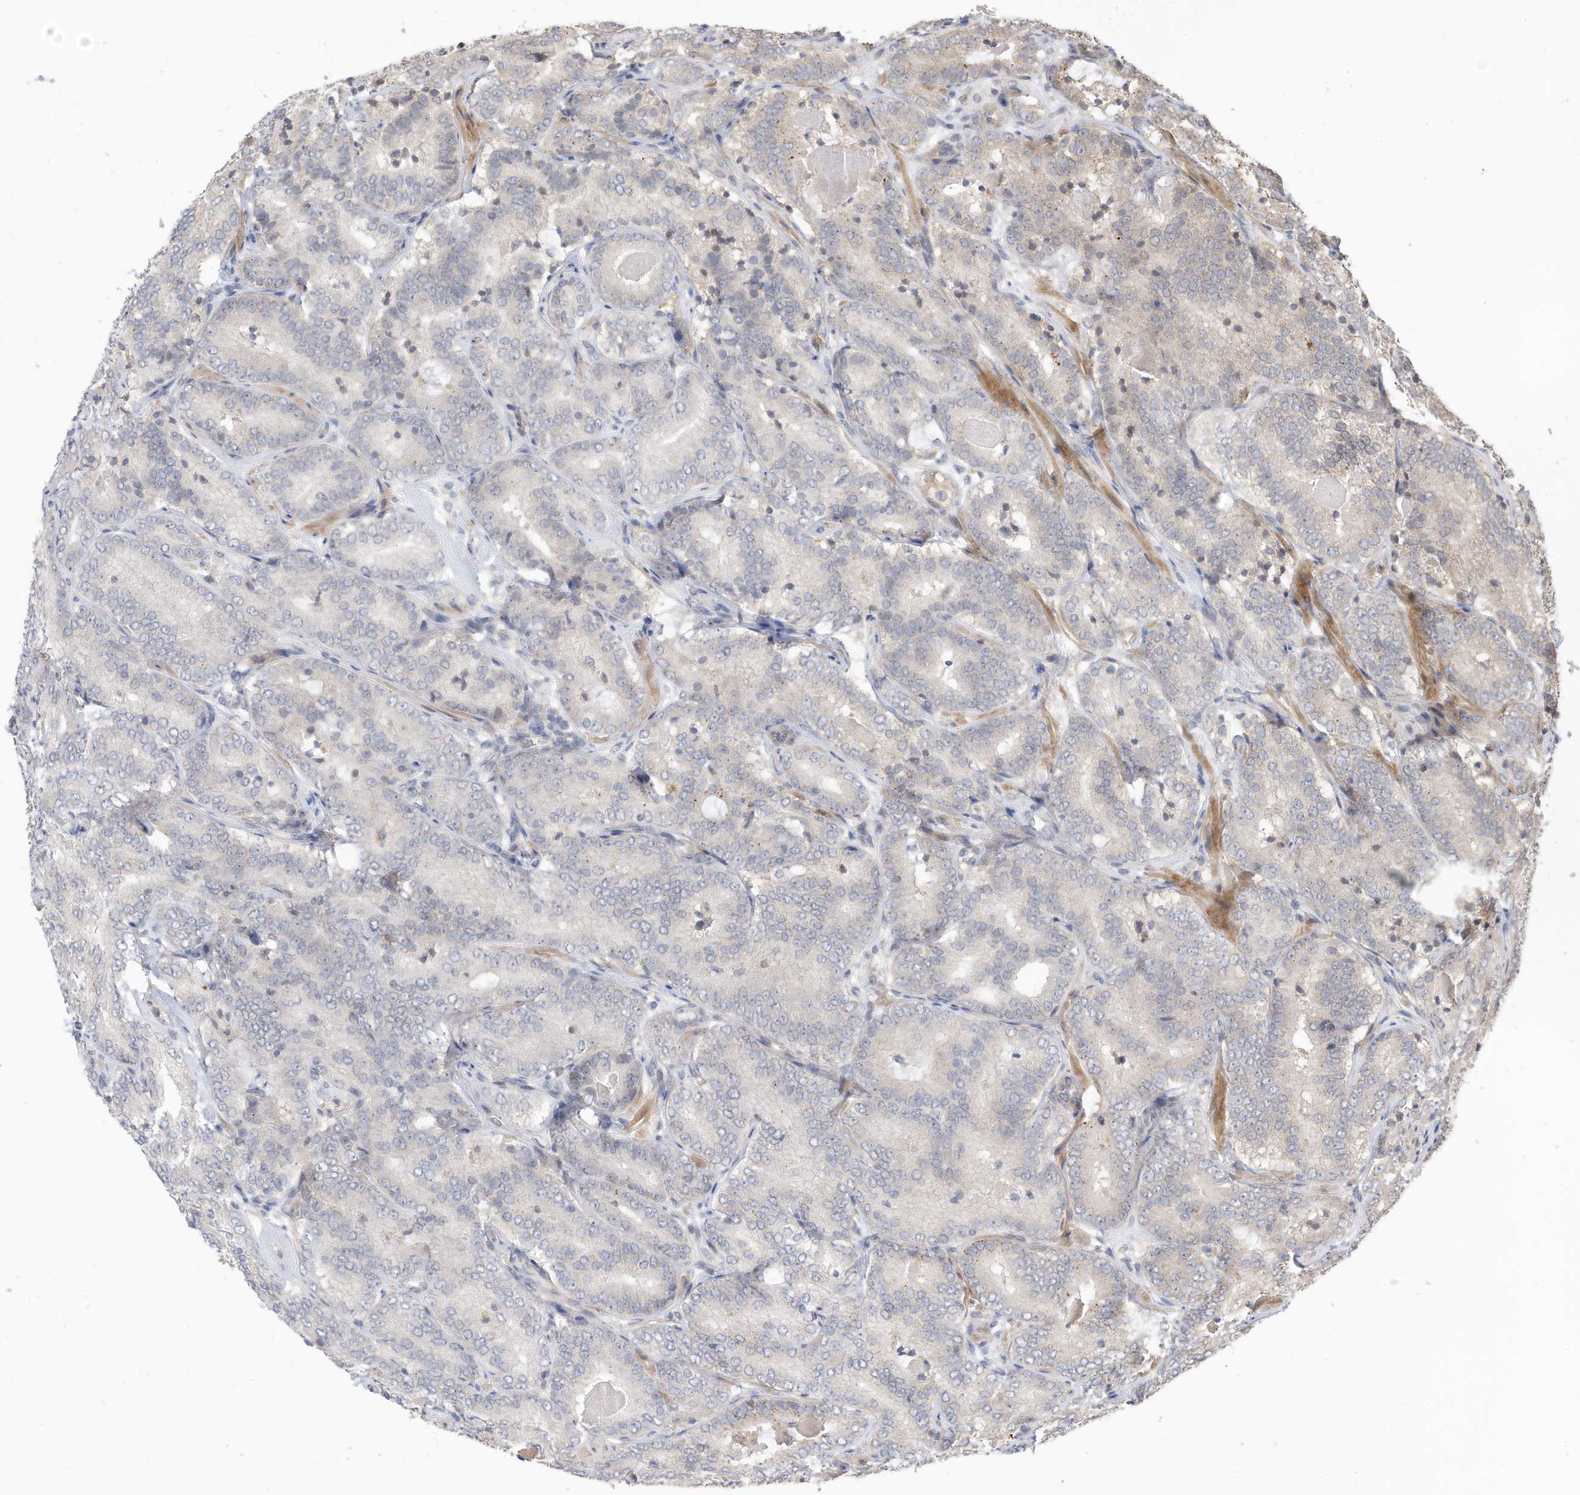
{"staining": {"intensity": "negative", "quantity": "none", "location": "none"}, "tissue": "prostate cancer", "cell_type": "Tumor cells", "image_type": "cancer", "snomed": [{"axis": "morphology", "description": "Adenocarcinoma, High grade"}, {"axis": "topography", "description": "Prostate"}], "caption": "IHC image of high-grade adenocarcinoma (prostate) stained for a protein (brown), which displays no positivity in tumor cells.", "gene": "REC8", "patient": {"sex": "male", "age": 57}}